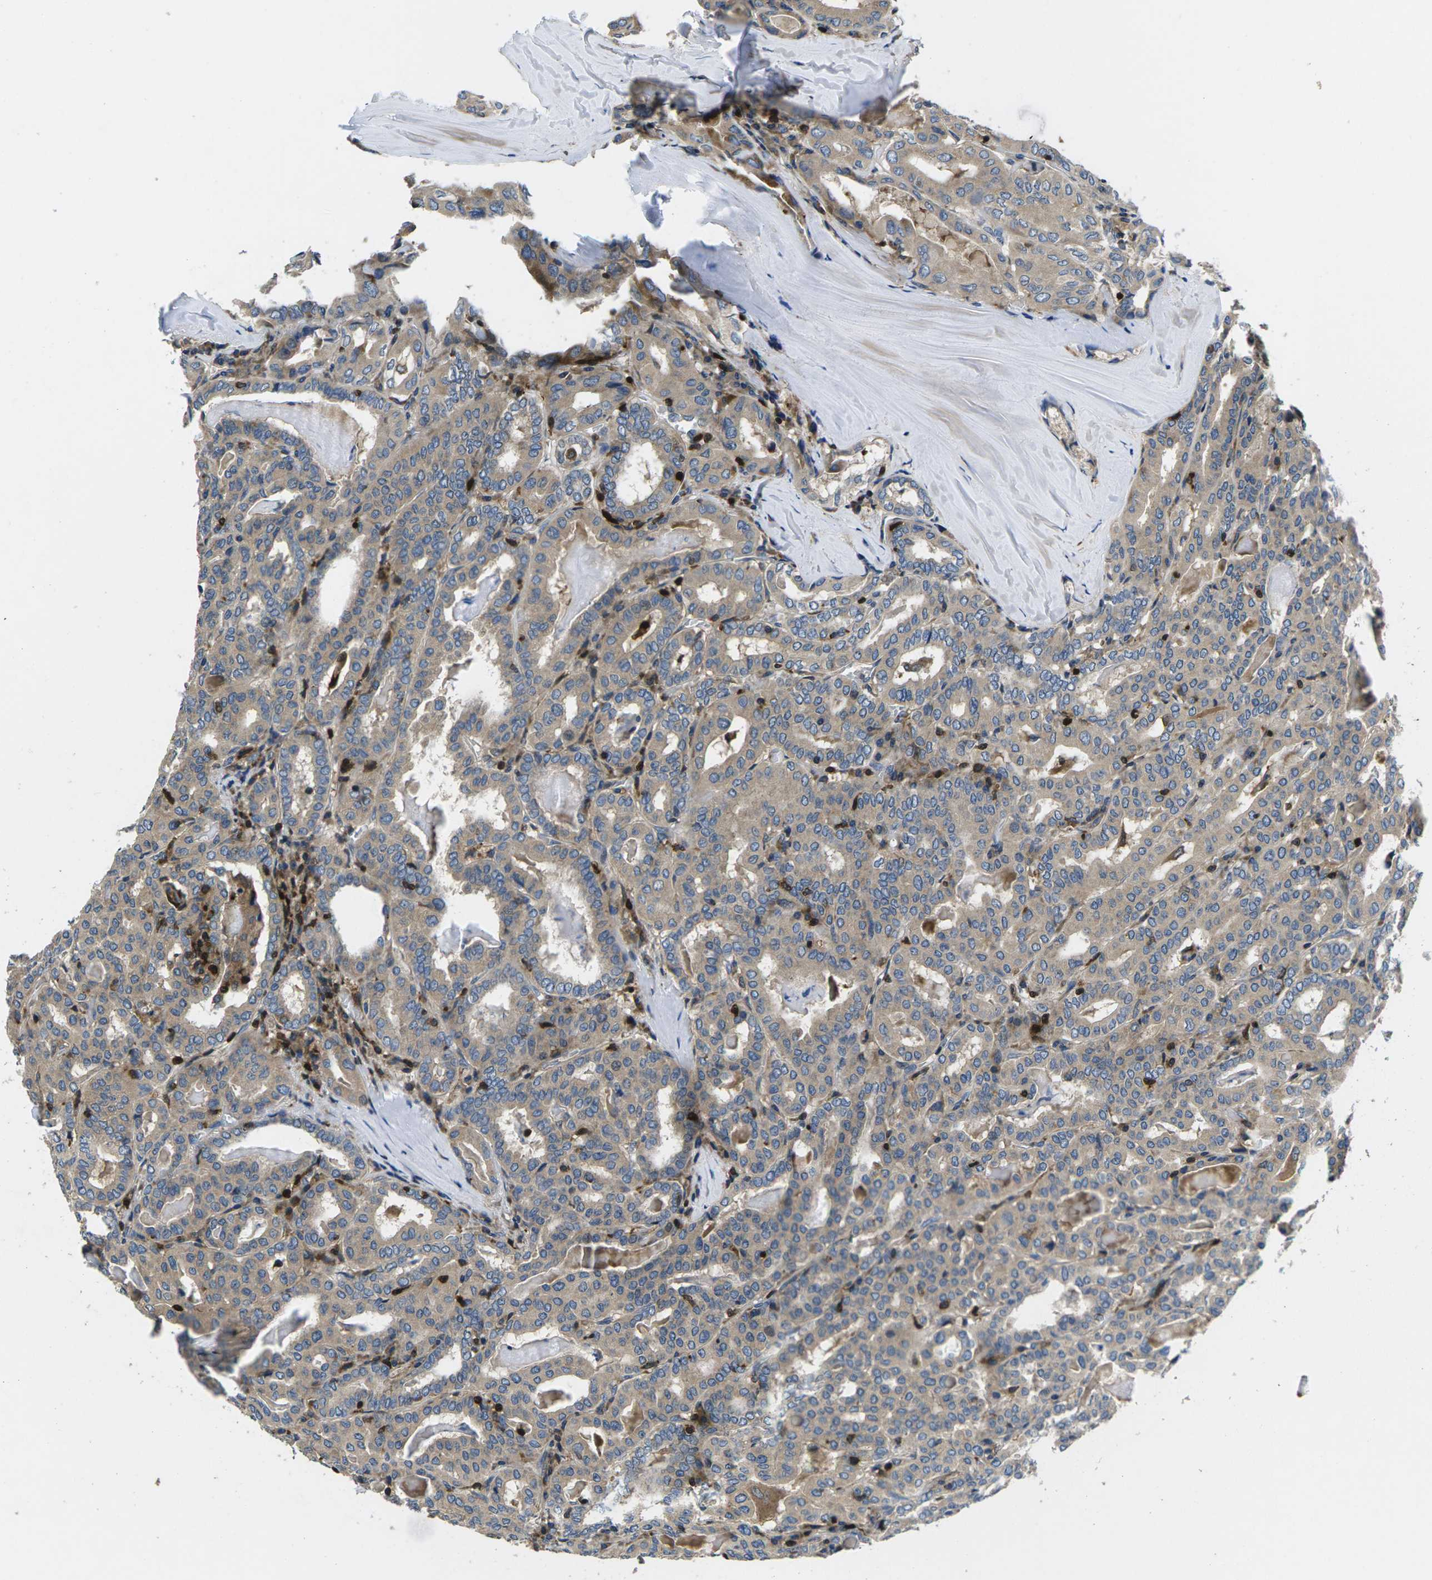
{"staining": {"intensity": "weak", "quantity": ">75%", "location": "cytoplasmic/membranous"}, "tissue": "thyroid cancer", "cell_type": "Tumor cells", "image_type": "cancer", "snomed": [{"axis": "morphology", "description": "Papillary adenocarcinoma, NOS"}, {"axis": "topography", "description": "Thyroid gland"}], "caption": "Immunohistochemistry (IHC) photomicrograph of human thyroid cancer (papillary adenocarcinoma) stained for a protein (brown), which reveals low levels of weak cytoplasmic/membranous positivity in approximately >75% of tumor cells.", "gene": "PLCE1", "patient": {"sex": "female", "age": 42}}